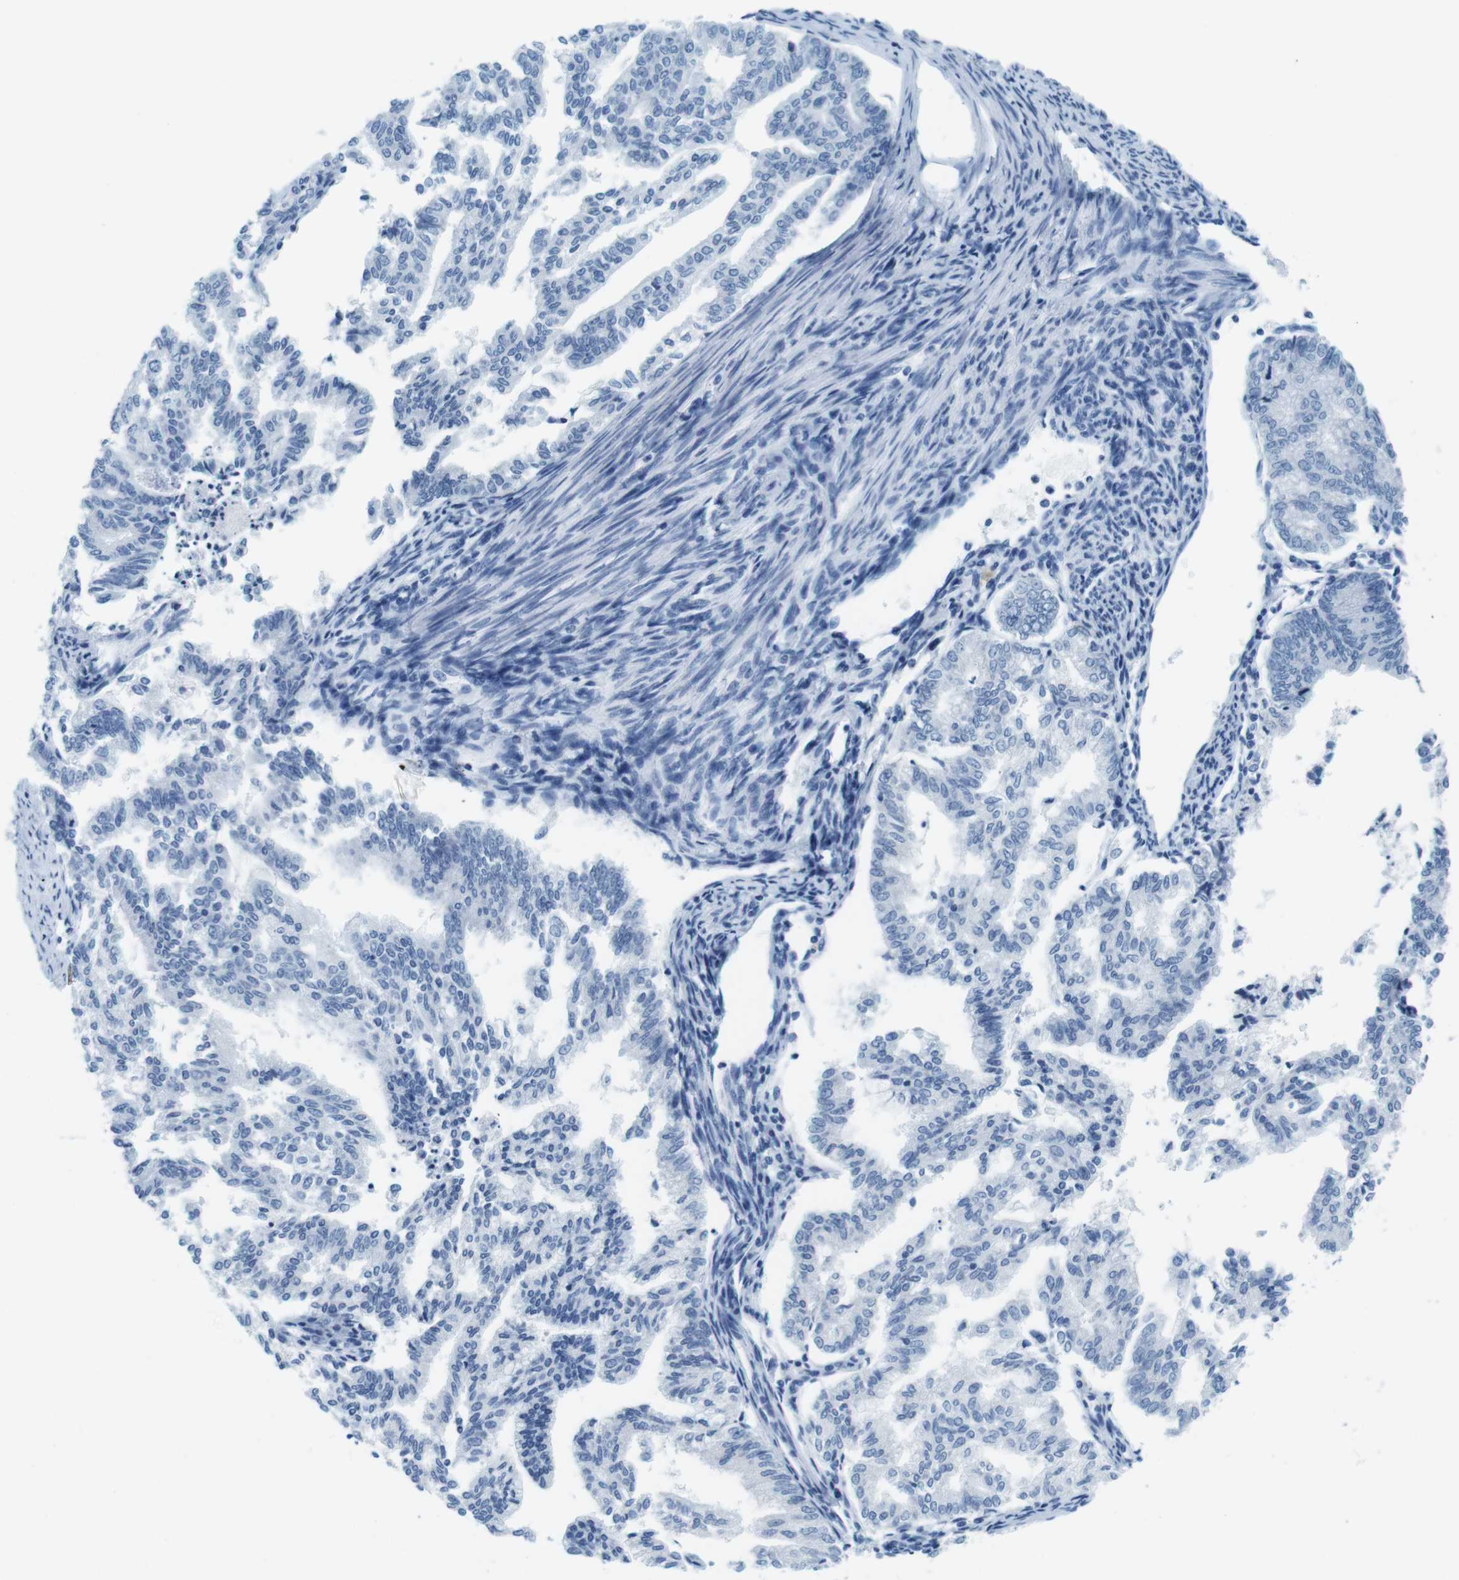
{"staining": {"intensity": "negative", "quantity": "none", "location": "none"}, "tissue": "endometrial cancer", "cell_type": "Tumor cells", "image_type": "cancer", "snomed": [{"axis": "morphology", "description": "Adenocarcinoma, NOS"}, {"axis": "topography", "description": "Endometrium"}], "caption": "Immunohistochemical staining of human adenocarcinoma (endometrial) displays no significant positivity in tumor cells.", "gene": "CYP2C9", "patient": {"sex": "female", "age": 79}}